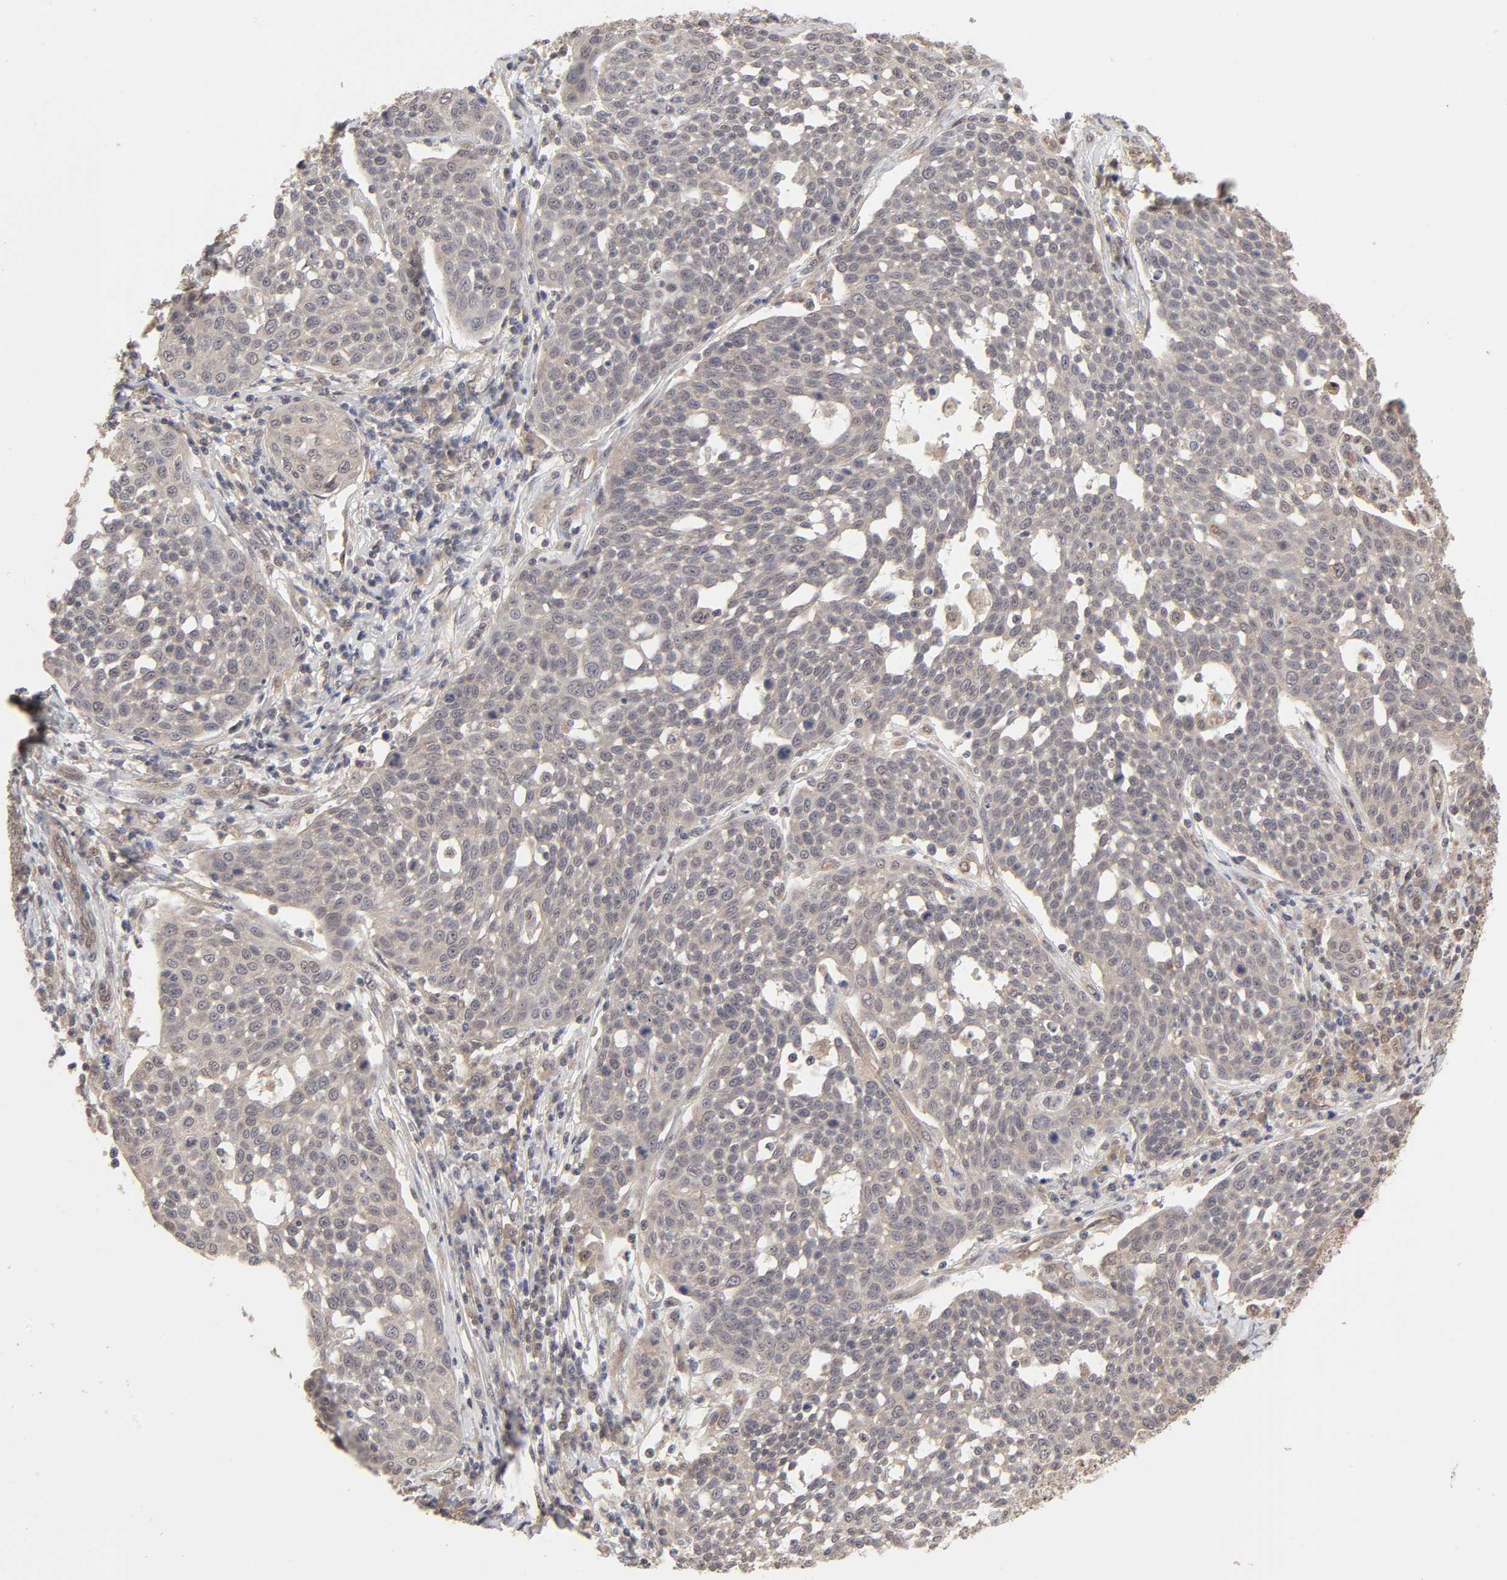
{"staining": {"intensity": "weak", "quantity": "<25%", "location": "cytoplasmic/membranous"}, "tissue": "cervical cancer", "cell_type": "Tumor cells", "image_type": "cancer", "snomed": [{"axis": "morphology", "description": "Squamous cell carcinoma, NOS"}, {"axis": "topography", "description": "Cervix"}], "caption": "IHC image of cervical cancer stained for a protein (brown), which reveals no staining in tumor cells. (IHC, brightfield microscopy, high magnification).", "gene": "MAPK1", "patient": {"sex": "female", "age": 34}}